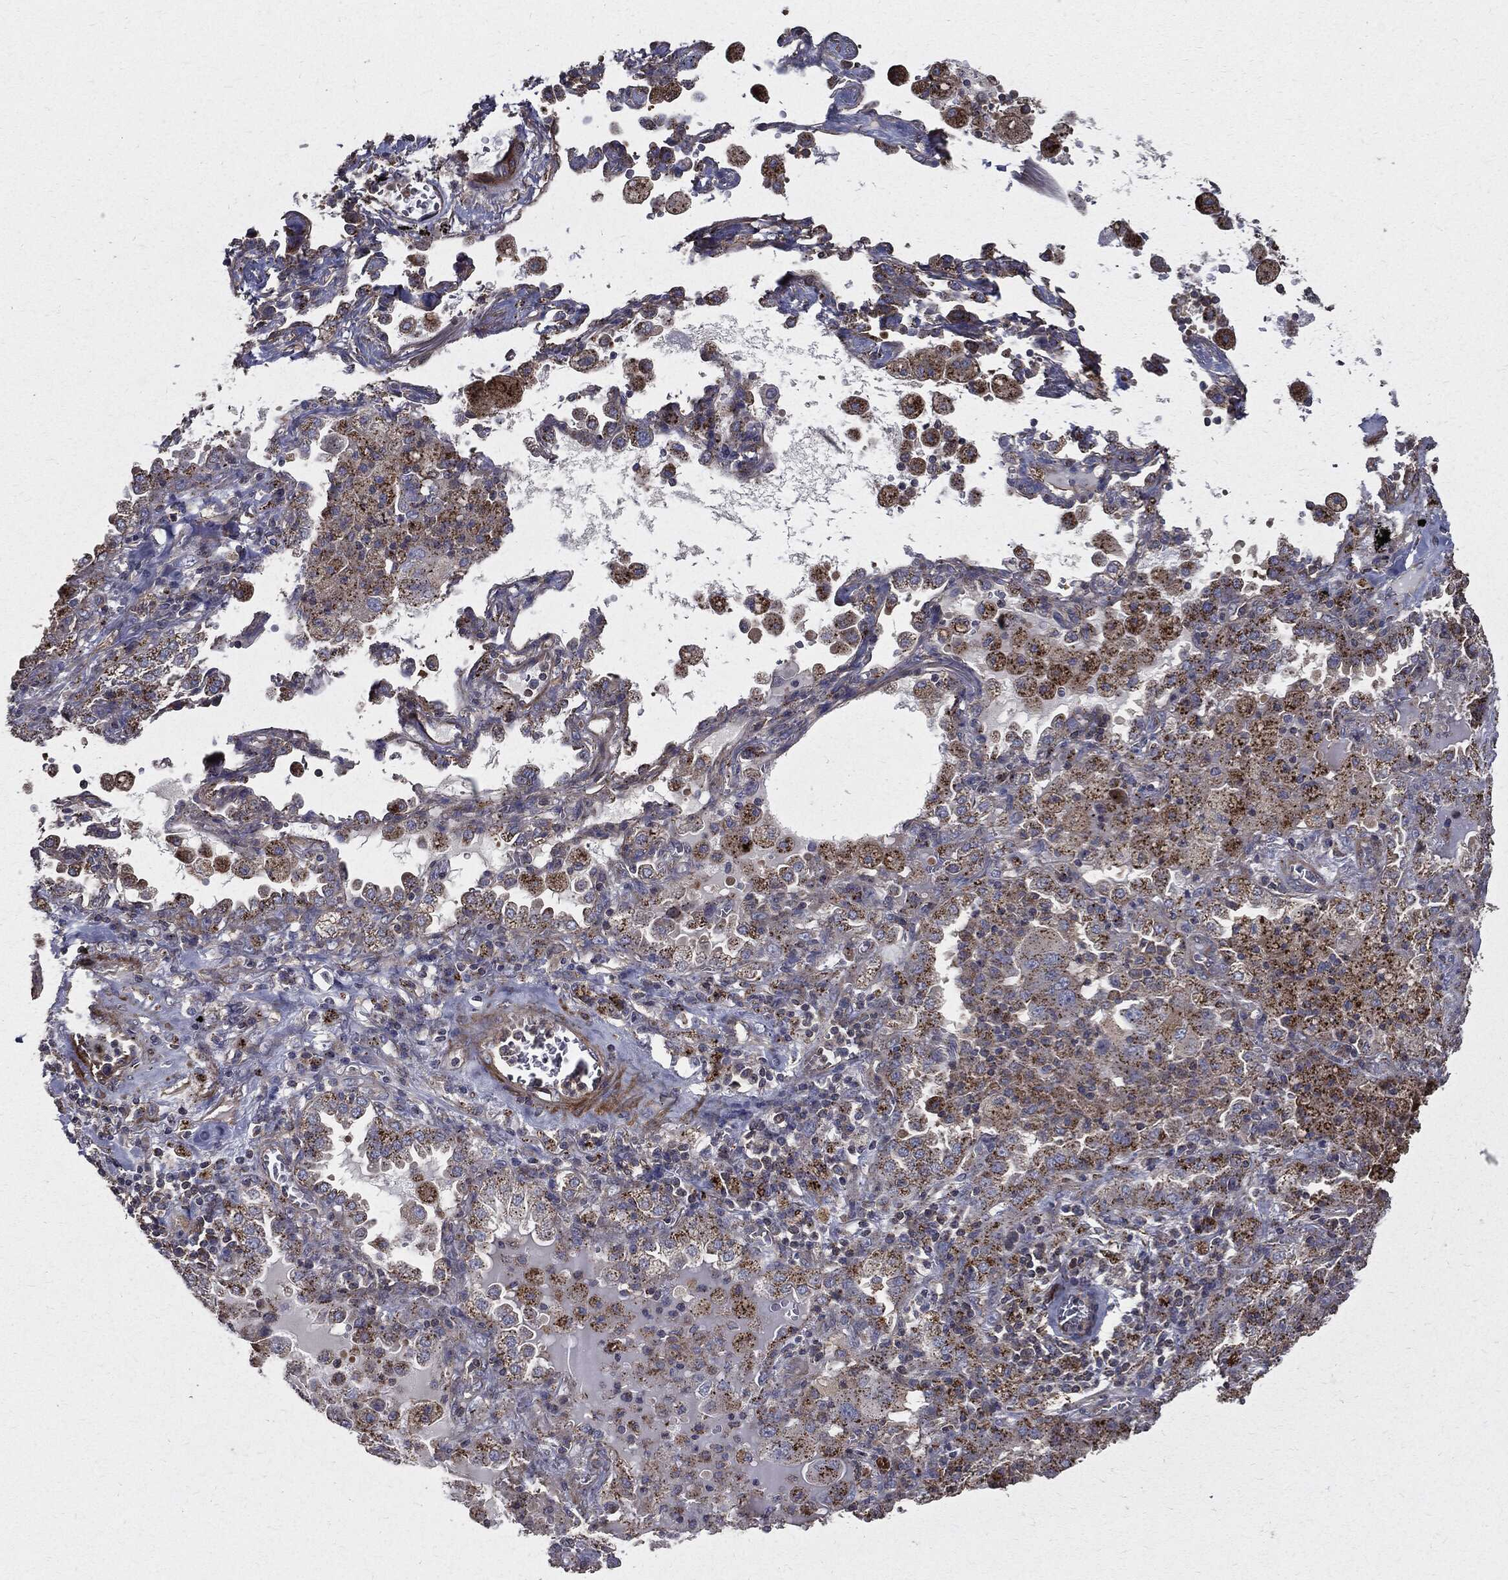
{"staining": {"intensity": "moderate", "quantity": "25%-75%", "location": "cytoplasmic/membranous"}, "tissue": "lung cancer", "cell_type": "Tumor cells", "image_type": "cancer", "snomed": [{"axis": "morphology", "description": "Adenocarcinoma, NOS"}, {"axis": "topography", "description": "Lung"}], "caption": "Protein expression analysis of human adenocarcinoma (lung) reveals moderate cytoplasmic/membranous staining in about 25%-75% of tumor cells.", "gene": "PDCD6IP", "patient": {"sex": "female", "age": 61}}